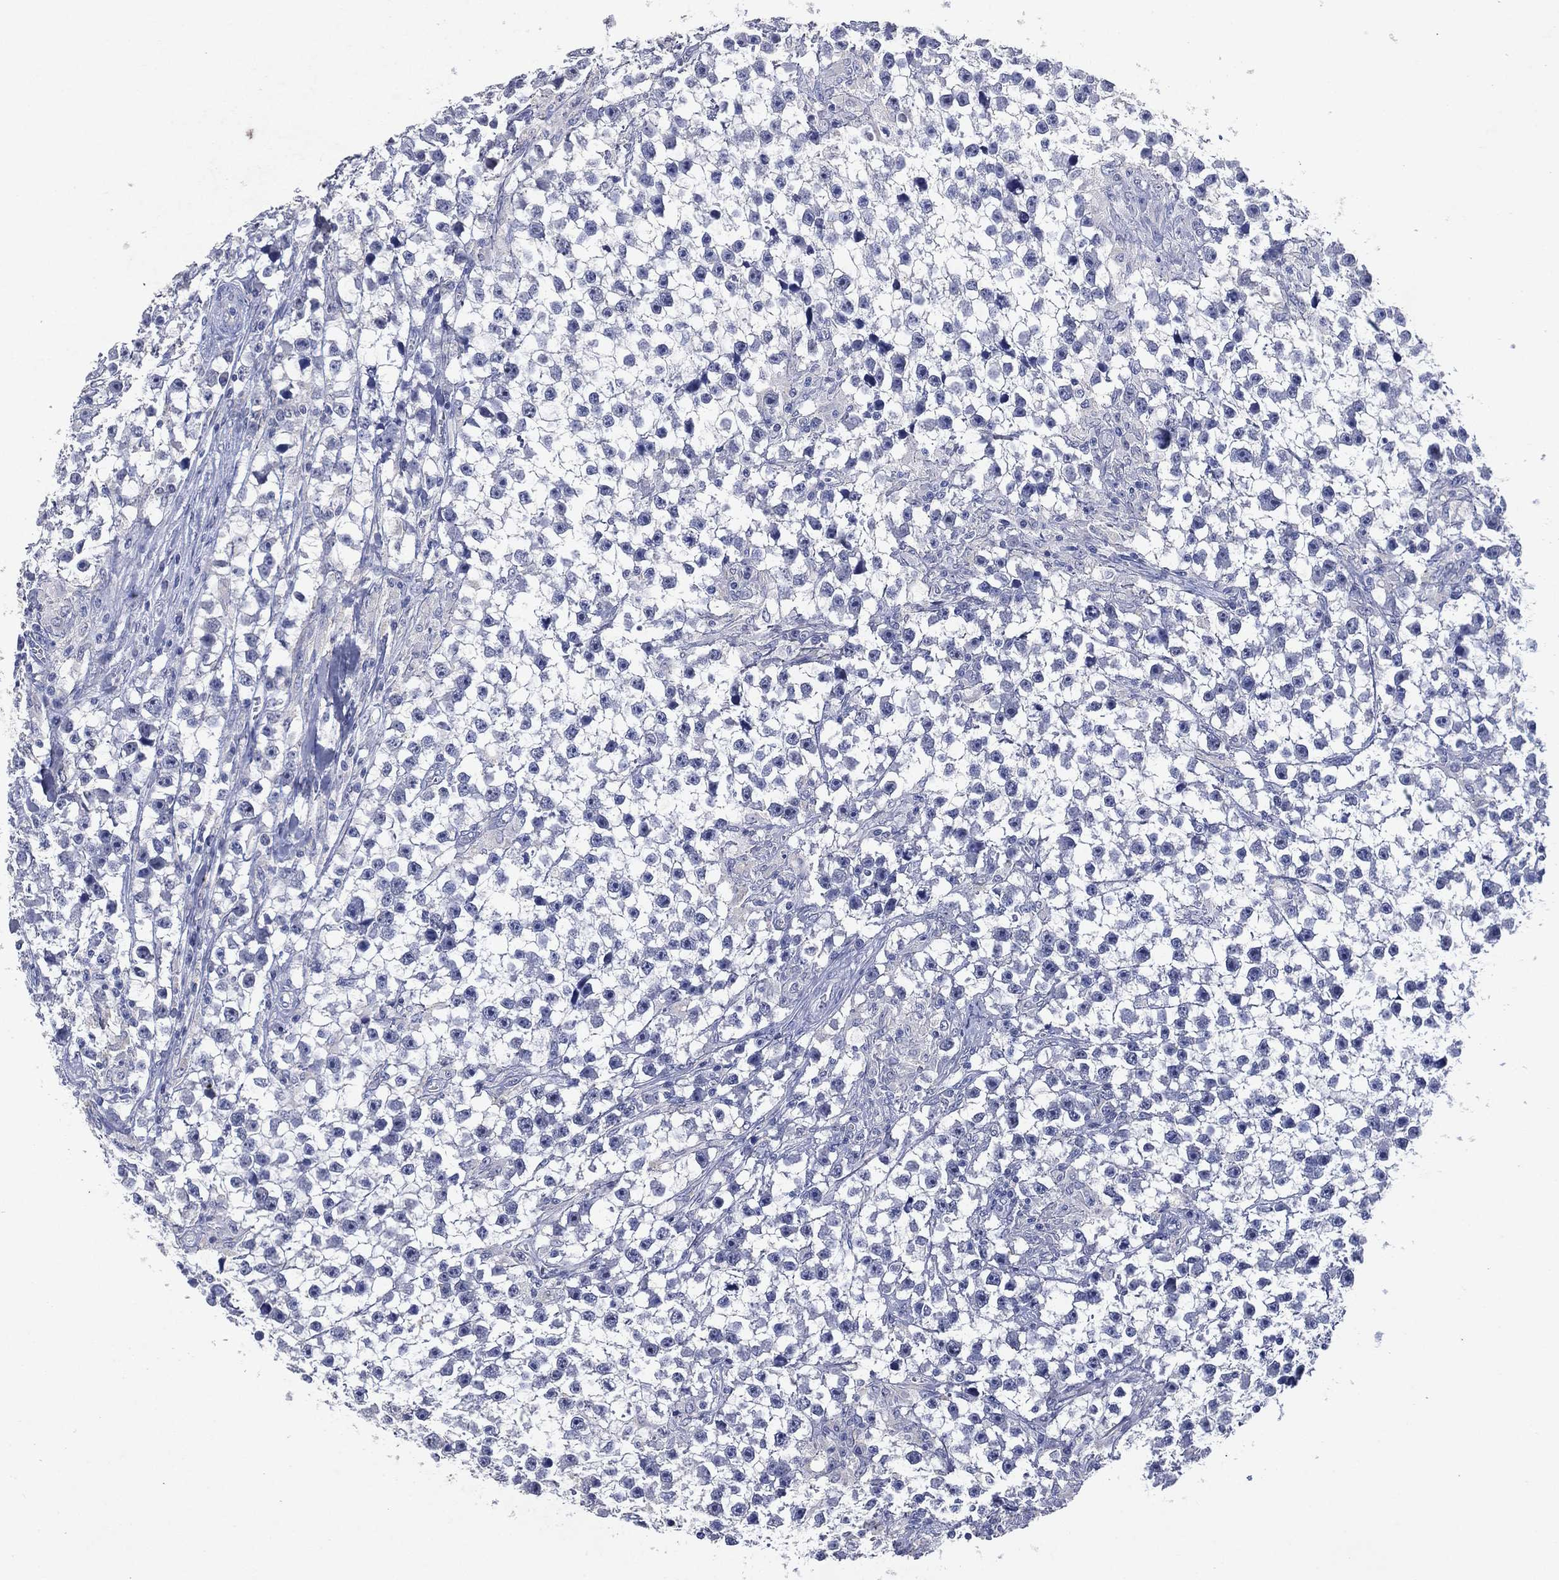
{"staining": {"intensity": "negative", "quantity": "none", "location": "none"}, "tissue": "testis cancer", "cell_type": "Tumor cells", "image_type": "cancer", "snomed": [{"axis": "morphology", "description": "Seminoma, NOS"}, {"axis": "topography", "description": "Testis"}], "caption": "IHC micrograph of human testis cancer (seminoma) stained for a protein (brown), which demonstrates no positivity in tumor cells.", "gene": "FSCN2", "patient": {"sex": "male", "age": 59}}